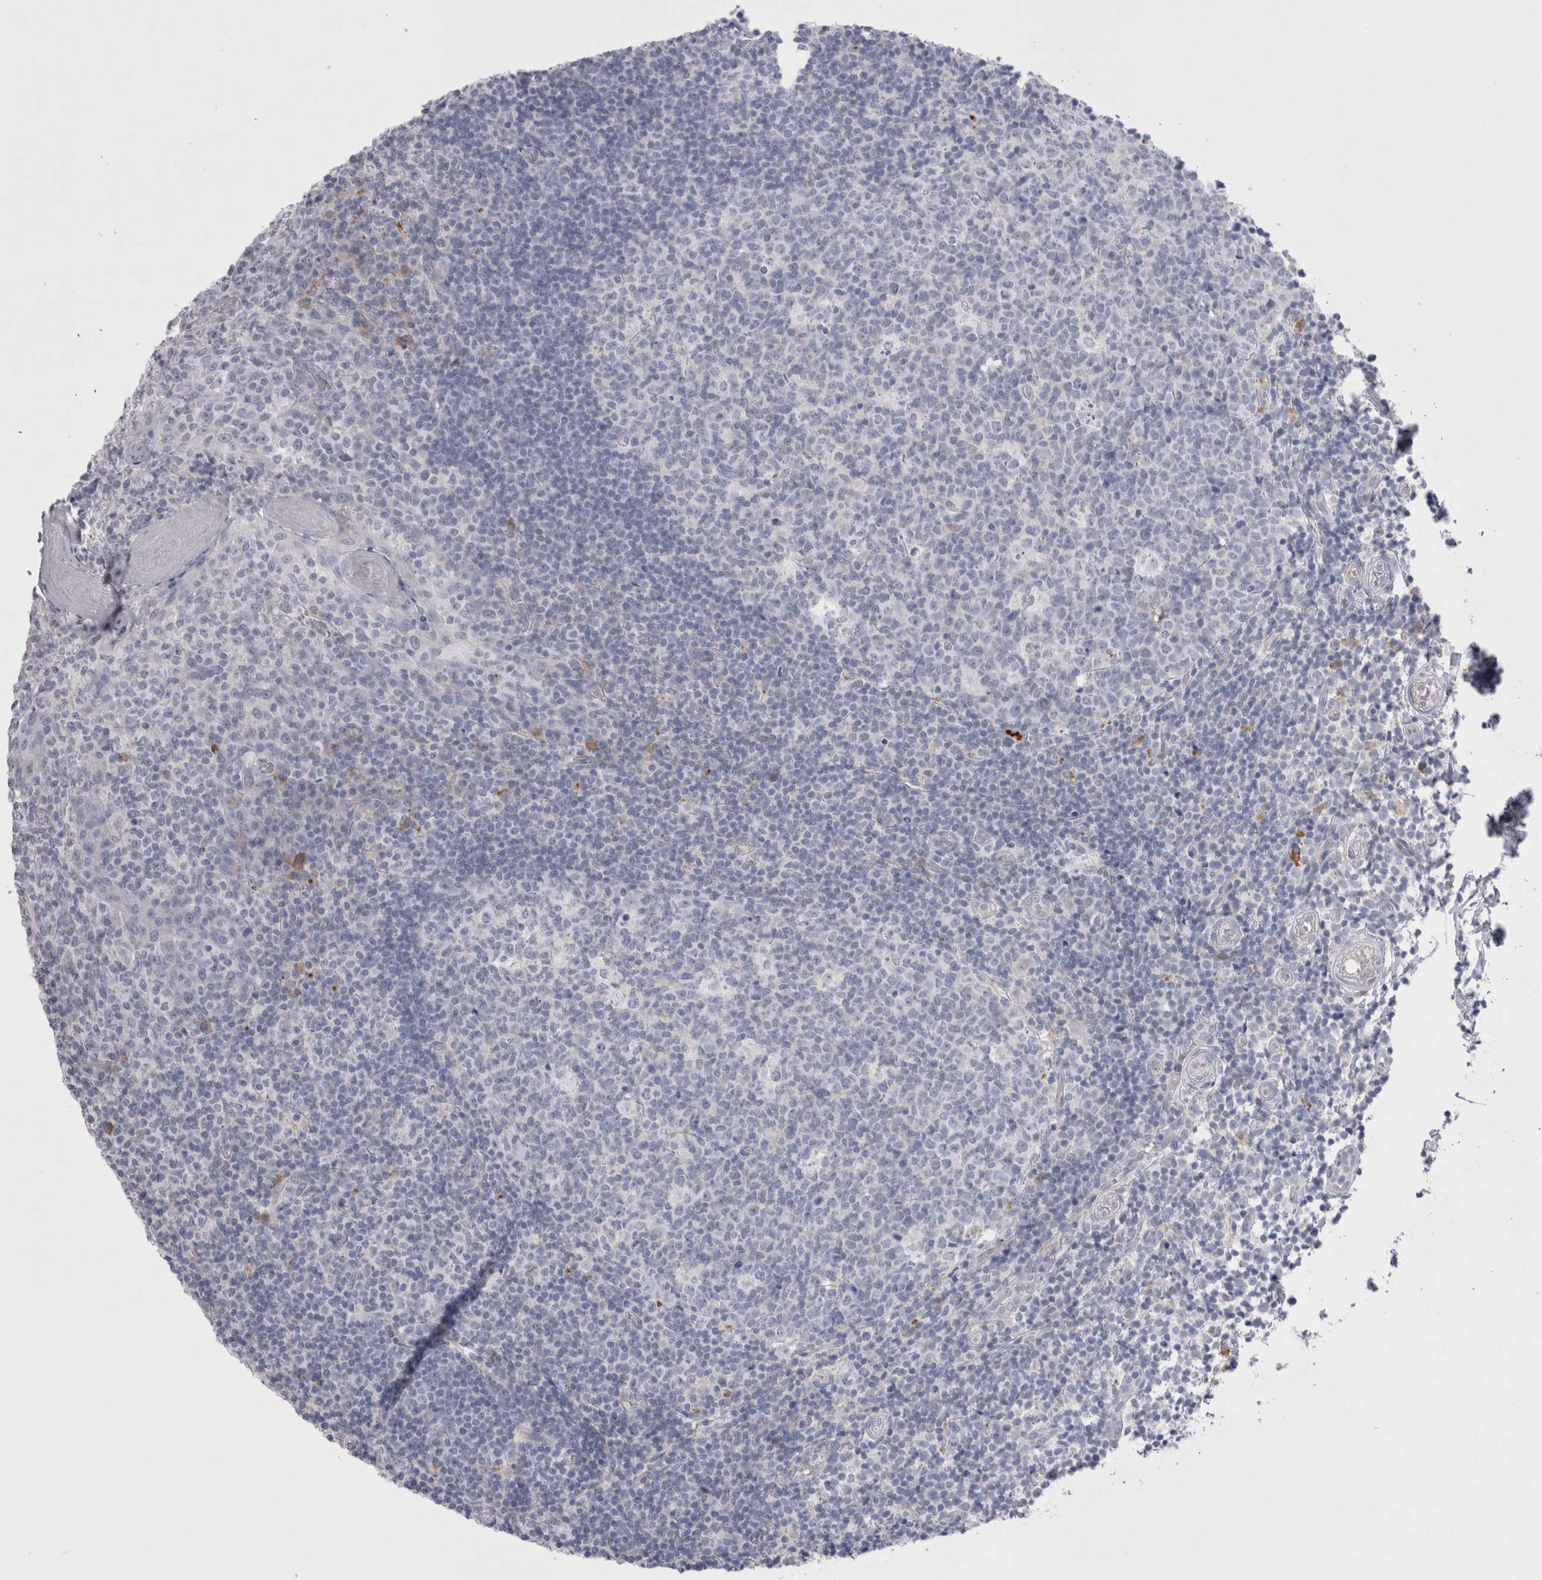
{"staining": {"intensity": "negative", "quantity": "none", "location": "none"}, "tissue": "tonsil", "cell_type": "Germinal center cells", "image_type": "normal", "snomed": [{"axis": "morphology", "description": "Normal tissue, NOS"}, {"axis": "topography", "description": "Tonsil"}], "caption": "This histopathology image is of benign tonsil stained with immunohistochemistry (IHC) to label a protein in brown with the nuclei are counter-stained blue. There is no positivity in germinal center cells. (DAB immunohistochemistry, high magnification).", "gene": "EPDR1", "patient": {"sex": "female", "age": 19}}